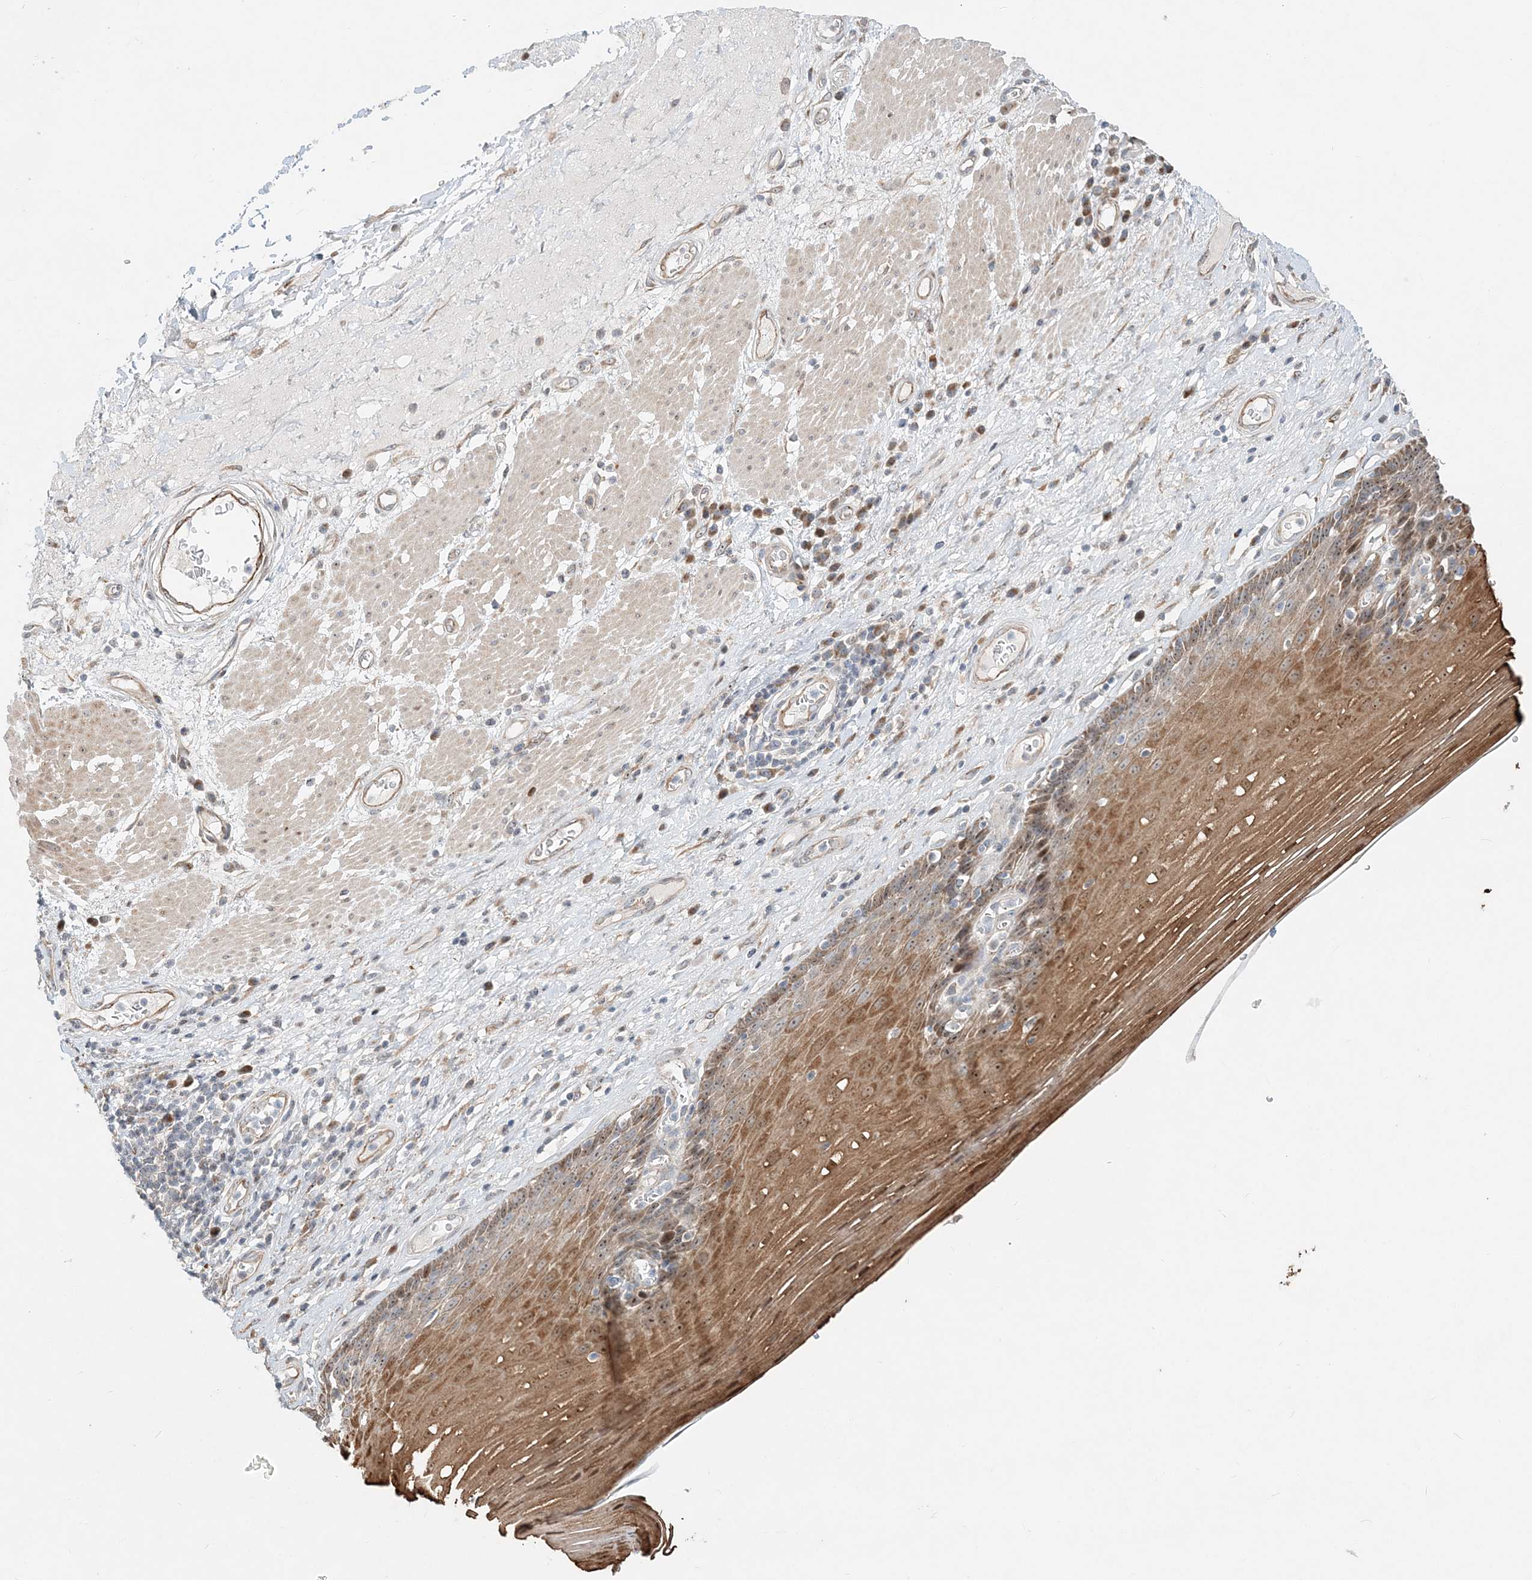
{"staining": {"intensity": "moderate", "quantity": "25%-75%", "location": "cytoplasmic/membranous,nuclear"}, "tissue": "esophagus", "cell_type": "Squamous epithelial cells", "image_type": "normal", "snomed": [{"axis": "morphology", "description": "Normal tissue, NOS"}, {"axis": "topography", "description": "Esophagus"}], "caption": "Approximately 25%-75% of squamous epithelial cells in unremarkable human esophagus display moderate cytoplasmic/membranous,nuclear protein expression as visualized by brown immunohistochemical staining.", "gene": "CXXC5", "patient": {"sex": "male", "age": 62}}